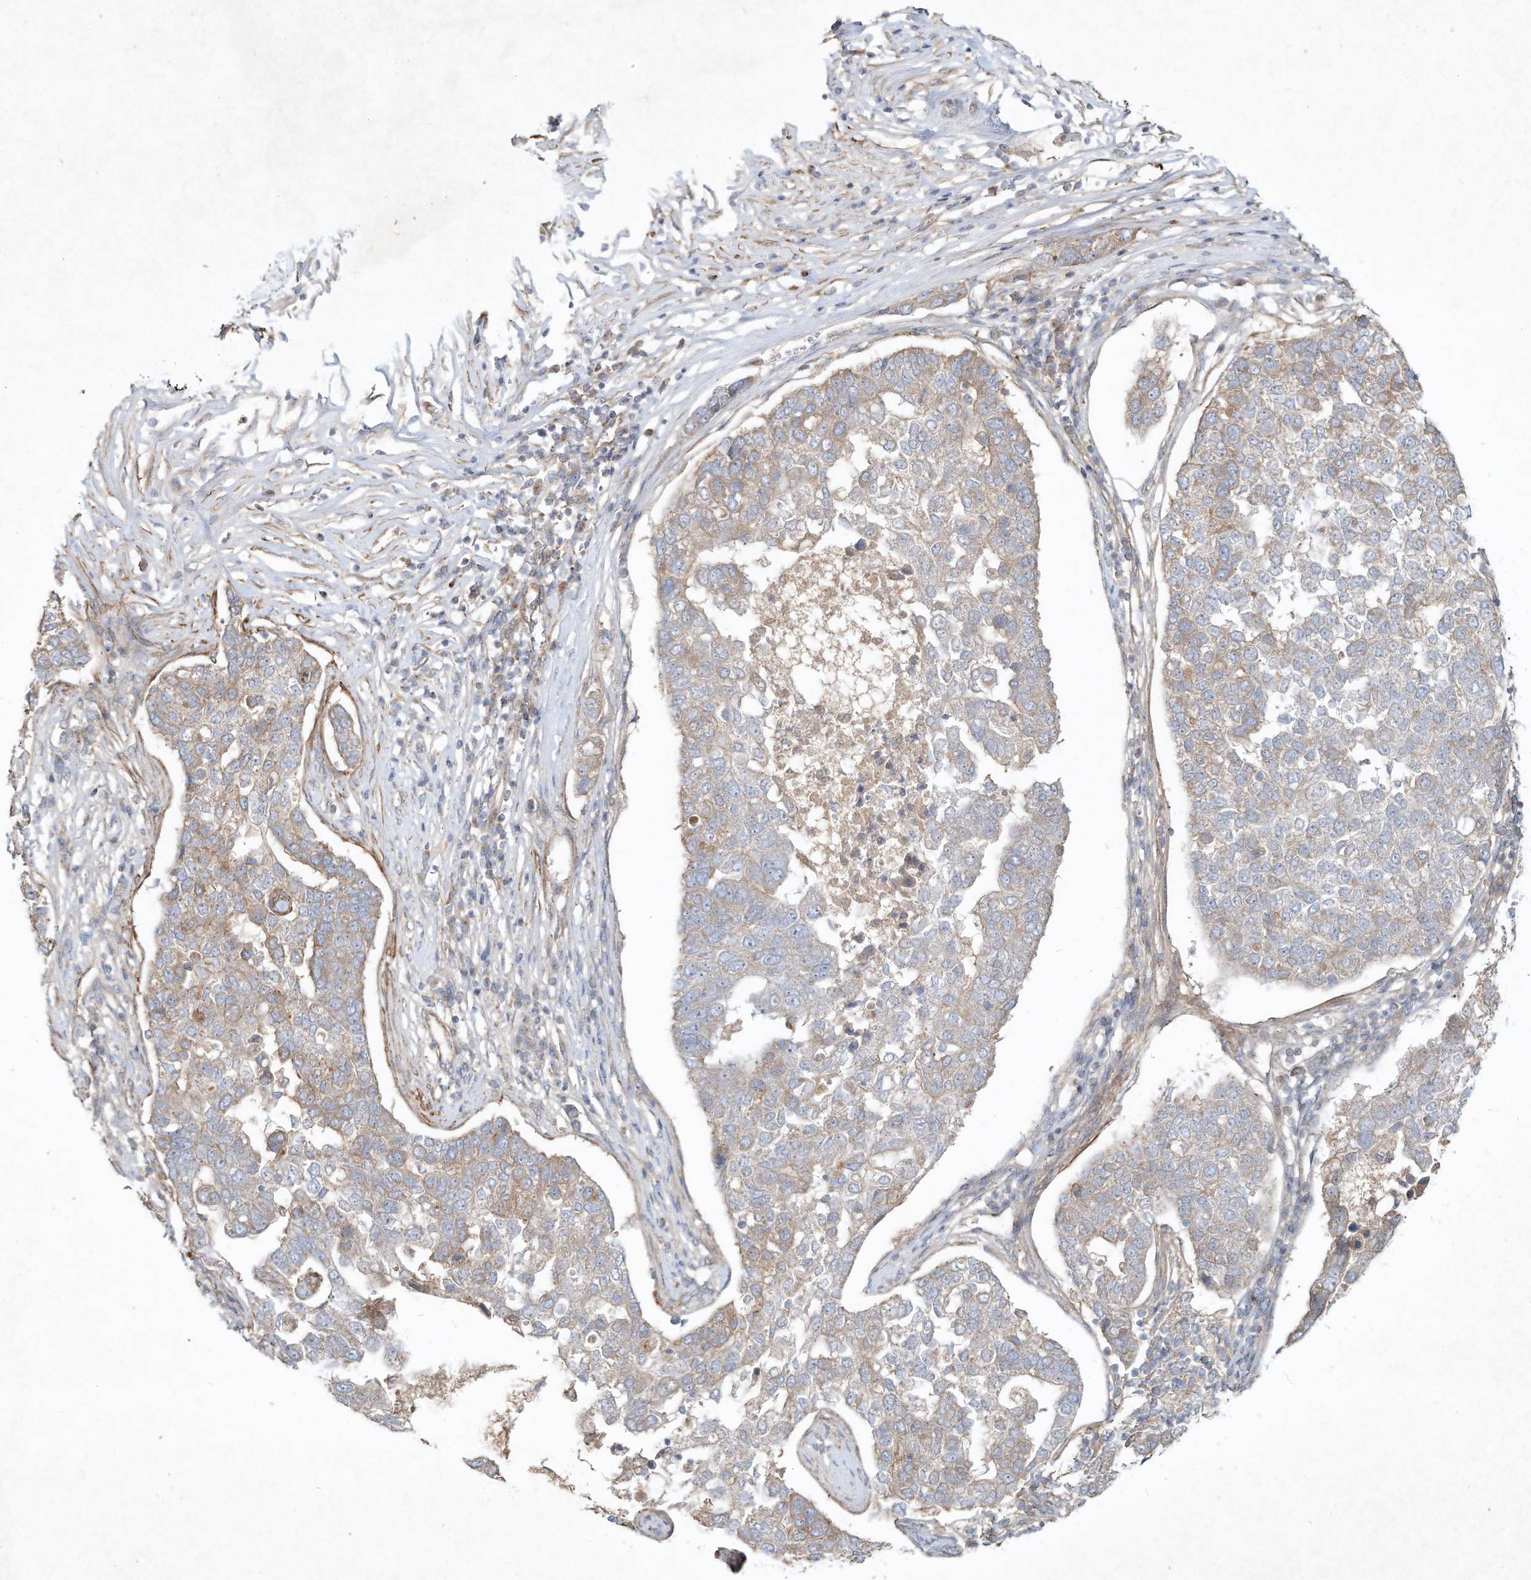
{"staining": {"intensity": "weak", "quantity": "25%-75%", "location": "cytoplasmic/membranous"}, "tissue": "pancreatic cancer", "cell_type": "Tumor cells", "image_type": "cancer", "snomed": [{"axis": "morphology", "description": "Adenocarcinoma, NOS"}, {"axis": "topography", "description": "Pancreas"}], "caption": "A histopathology image showing weak cytoplasmic/membranous expression in approximately 25%-75% of tumor cells in adenocarcinoma (pancreatic), as visualized by brown immunohistochemical staining.", "gene": "HTR5A", "patient": {"sex": "female", "age": 61}}